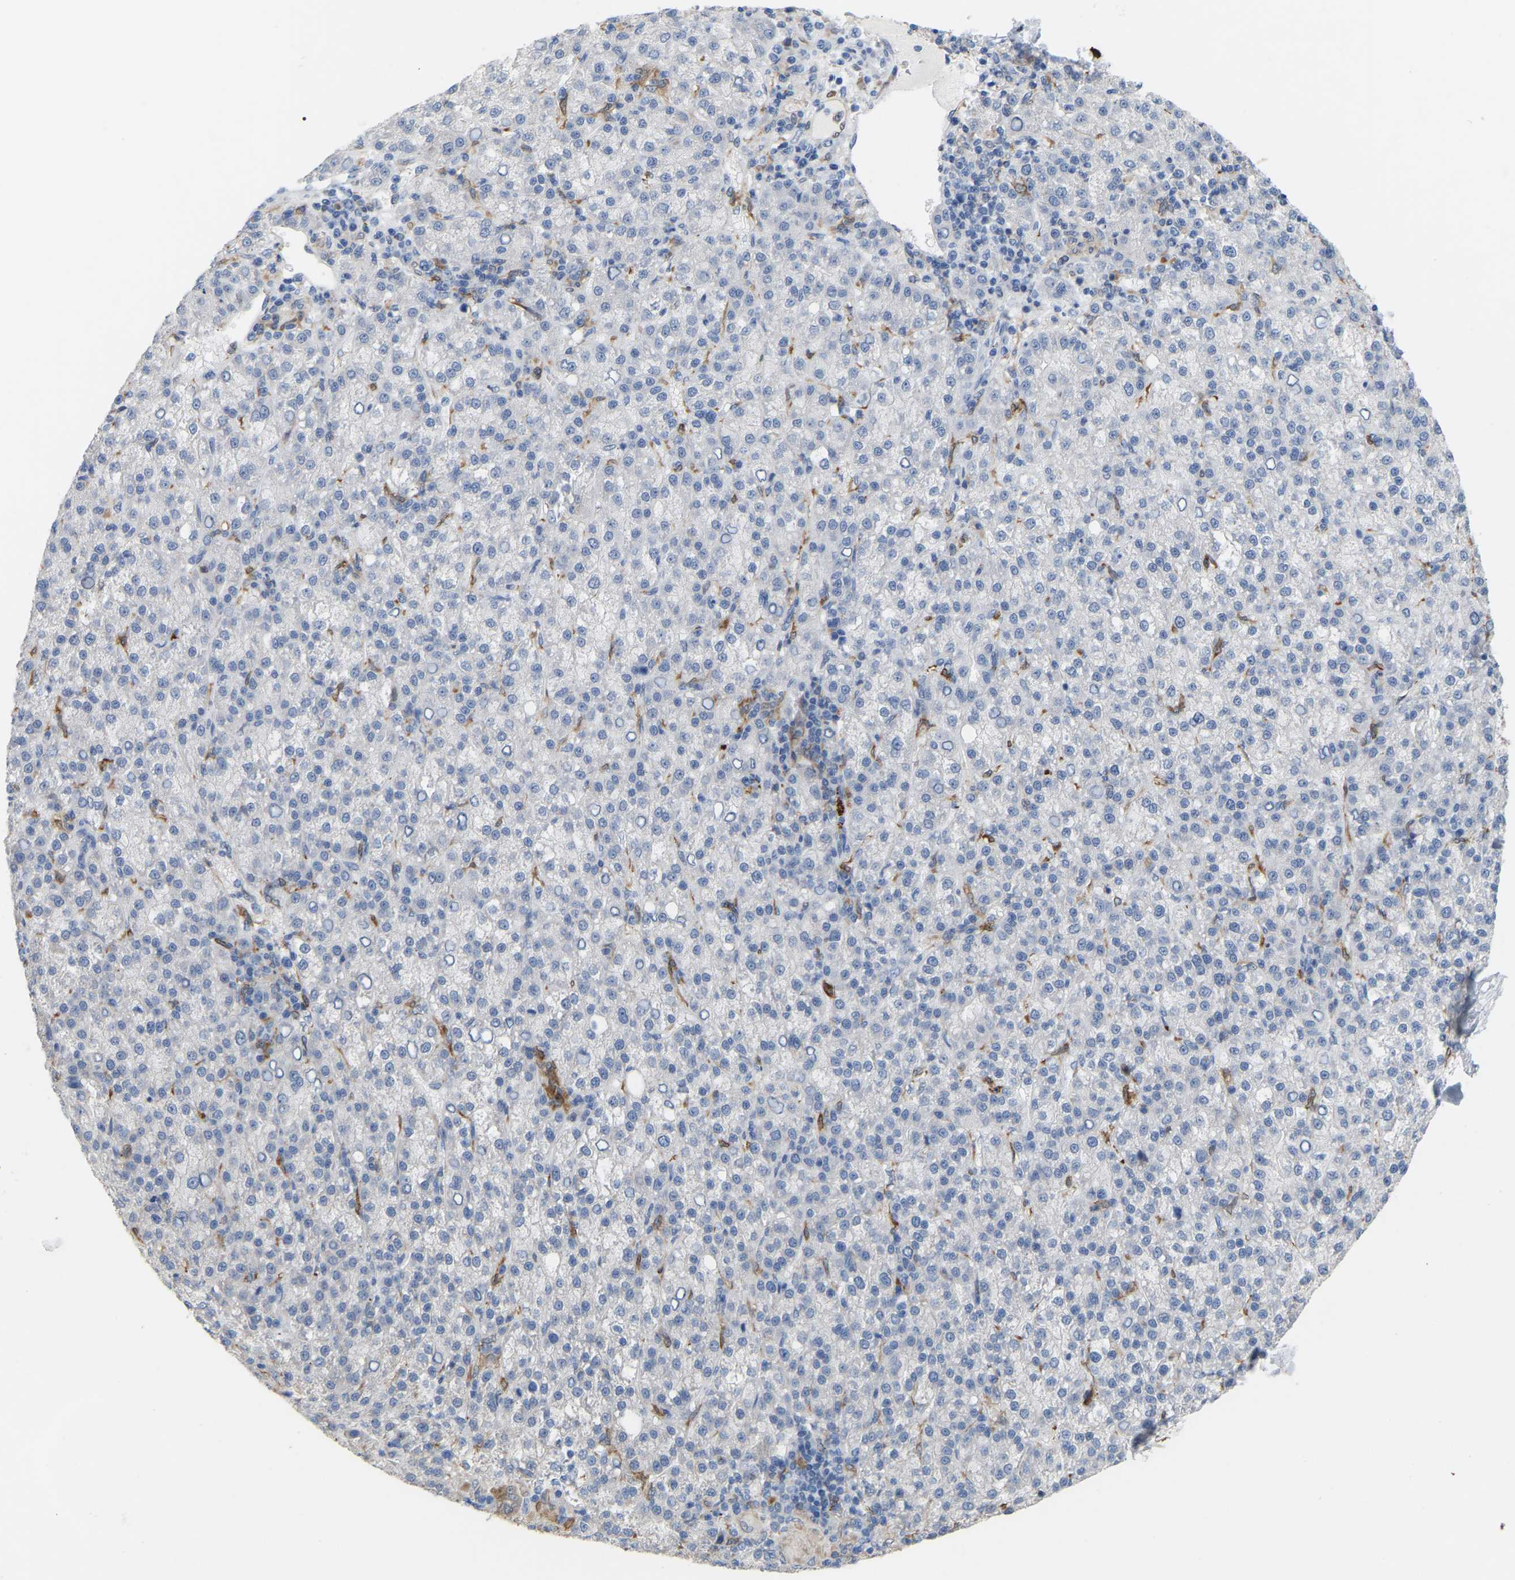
{"staining": {"intensity": "negative", "quantity": "none", "location": "none"}, "tissue": "liver cancer", "cell_type": "Tumor cells", "image_type": "cancer", "snomed": [{"axis": "morphology", "description": "Carcinoma, Hepatocellular, NOS"}, {"axis": "topography", "description": "Liver"}], "caption": "IHC histopathology image of liver cancer stained for a protein (brown), which shows no expression in tumor cells. (Stains: DAB immunohistochemistry (IHC) with hematoxylin counter stain, Microscopy: brightfield microscopy at high magnification).", "gene": "PTGS1", "patient": {"sex": "female", "age": 58}}